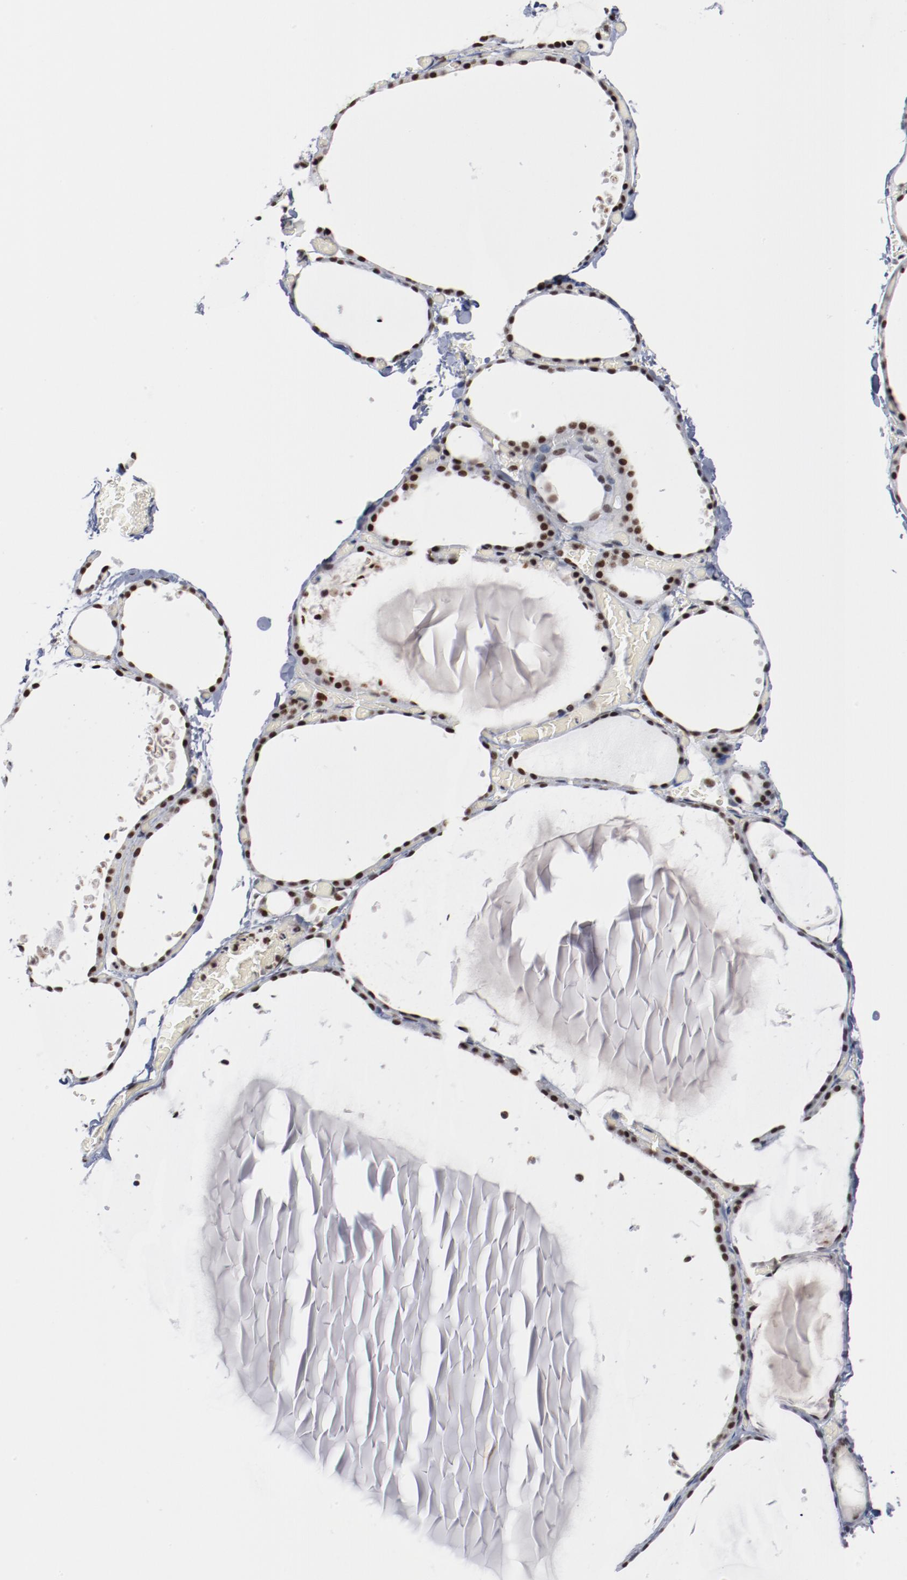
{"staining": {"intensity": "strong", "quantity": ">75%", "location": "nuclear"}, "tissue": "thyroid gland", "cell_type": "Glandular cells", "image_type": "normal", "snomed": [{"axis": "morphology", "description": "Normal tissue, NOS"}, {"axis": "topography", "description": "Thyroid gland"}], "caption": "This photomicrograph shows benign thyroid gland stained with immunohistochemistry (IHC) to label a protein in brown. The nuclear of glandular cells show strong positivity for the protein. Nuclei are counter-stained blue.", "gene": "BUB3", "patient": {"sex": "female", "age": 22}}